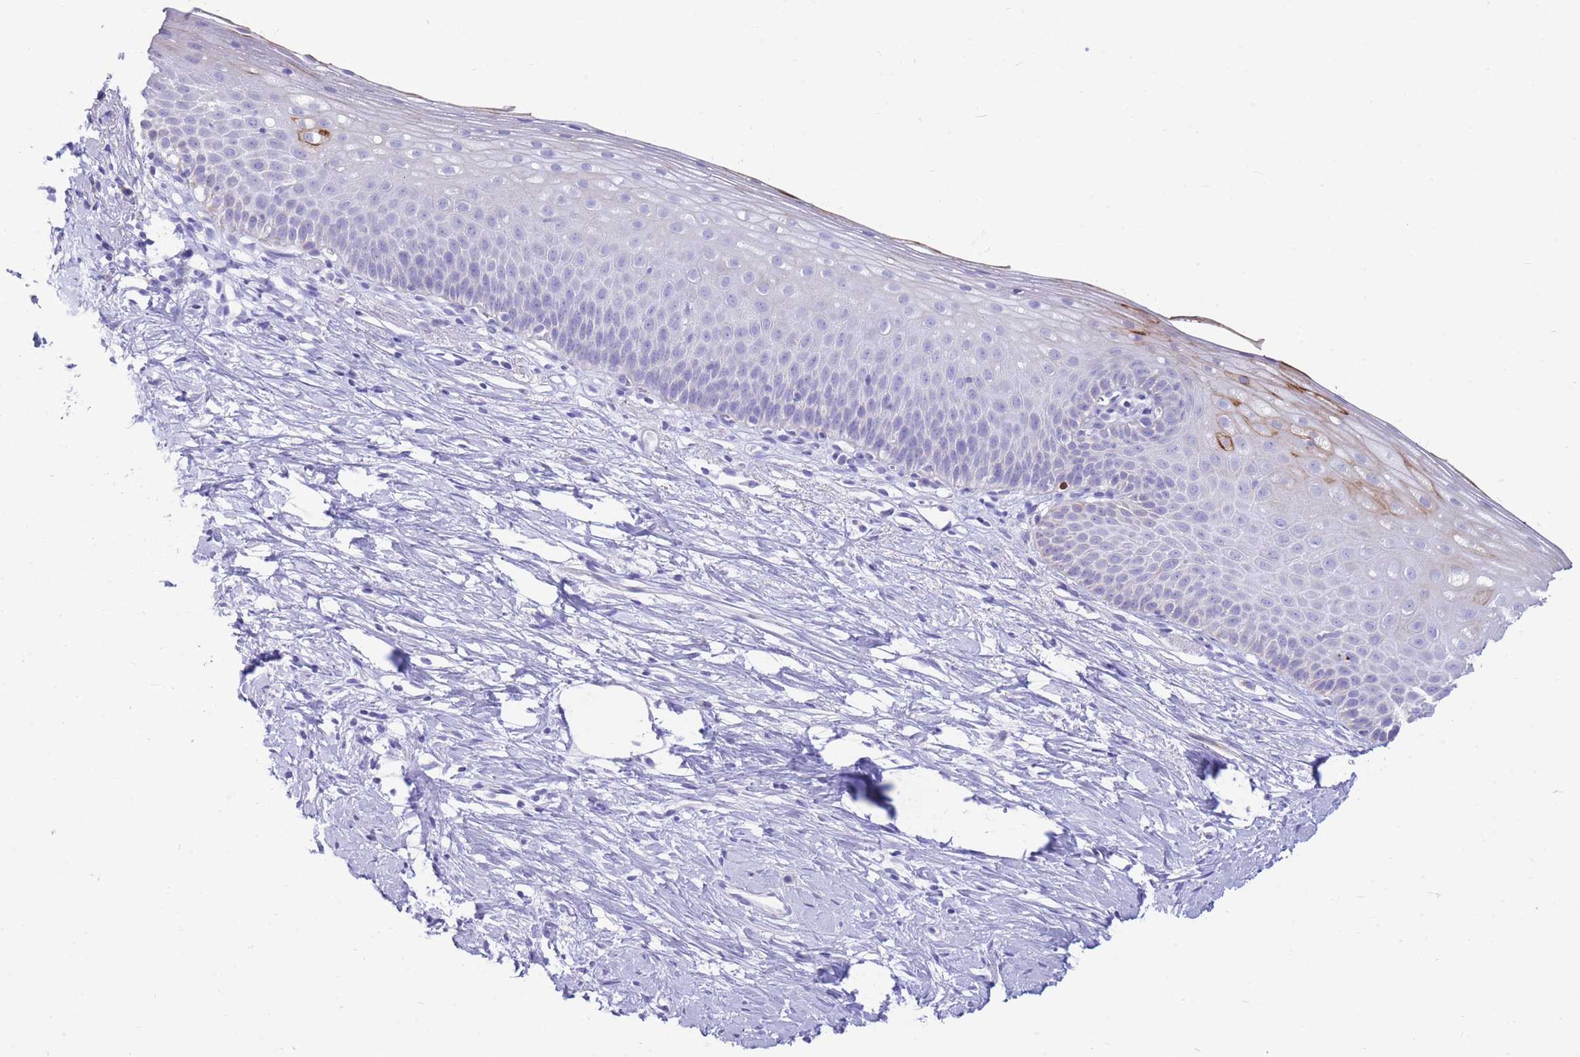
{"staining": {"intensity": "moderate", "quantity": "25%-75%", "location": "cytoplasmic/membranous"}, "tissue": "cervix", "cell_type": "Glandular cells", "image_type": "normal", "snomed": [{"axis": "morphology", "description": "Normal tissue, NOS"}, {"axis": "topography", "description": "Cervix"}], "caption": "Immunohistochemical staining of normal human cervix displays moderate cytoplasmic/membranous protein positivity in about 25%-75% of glandular cells.", "gene": "VWA8", "patient": {"sex": "female", "age": 57}}